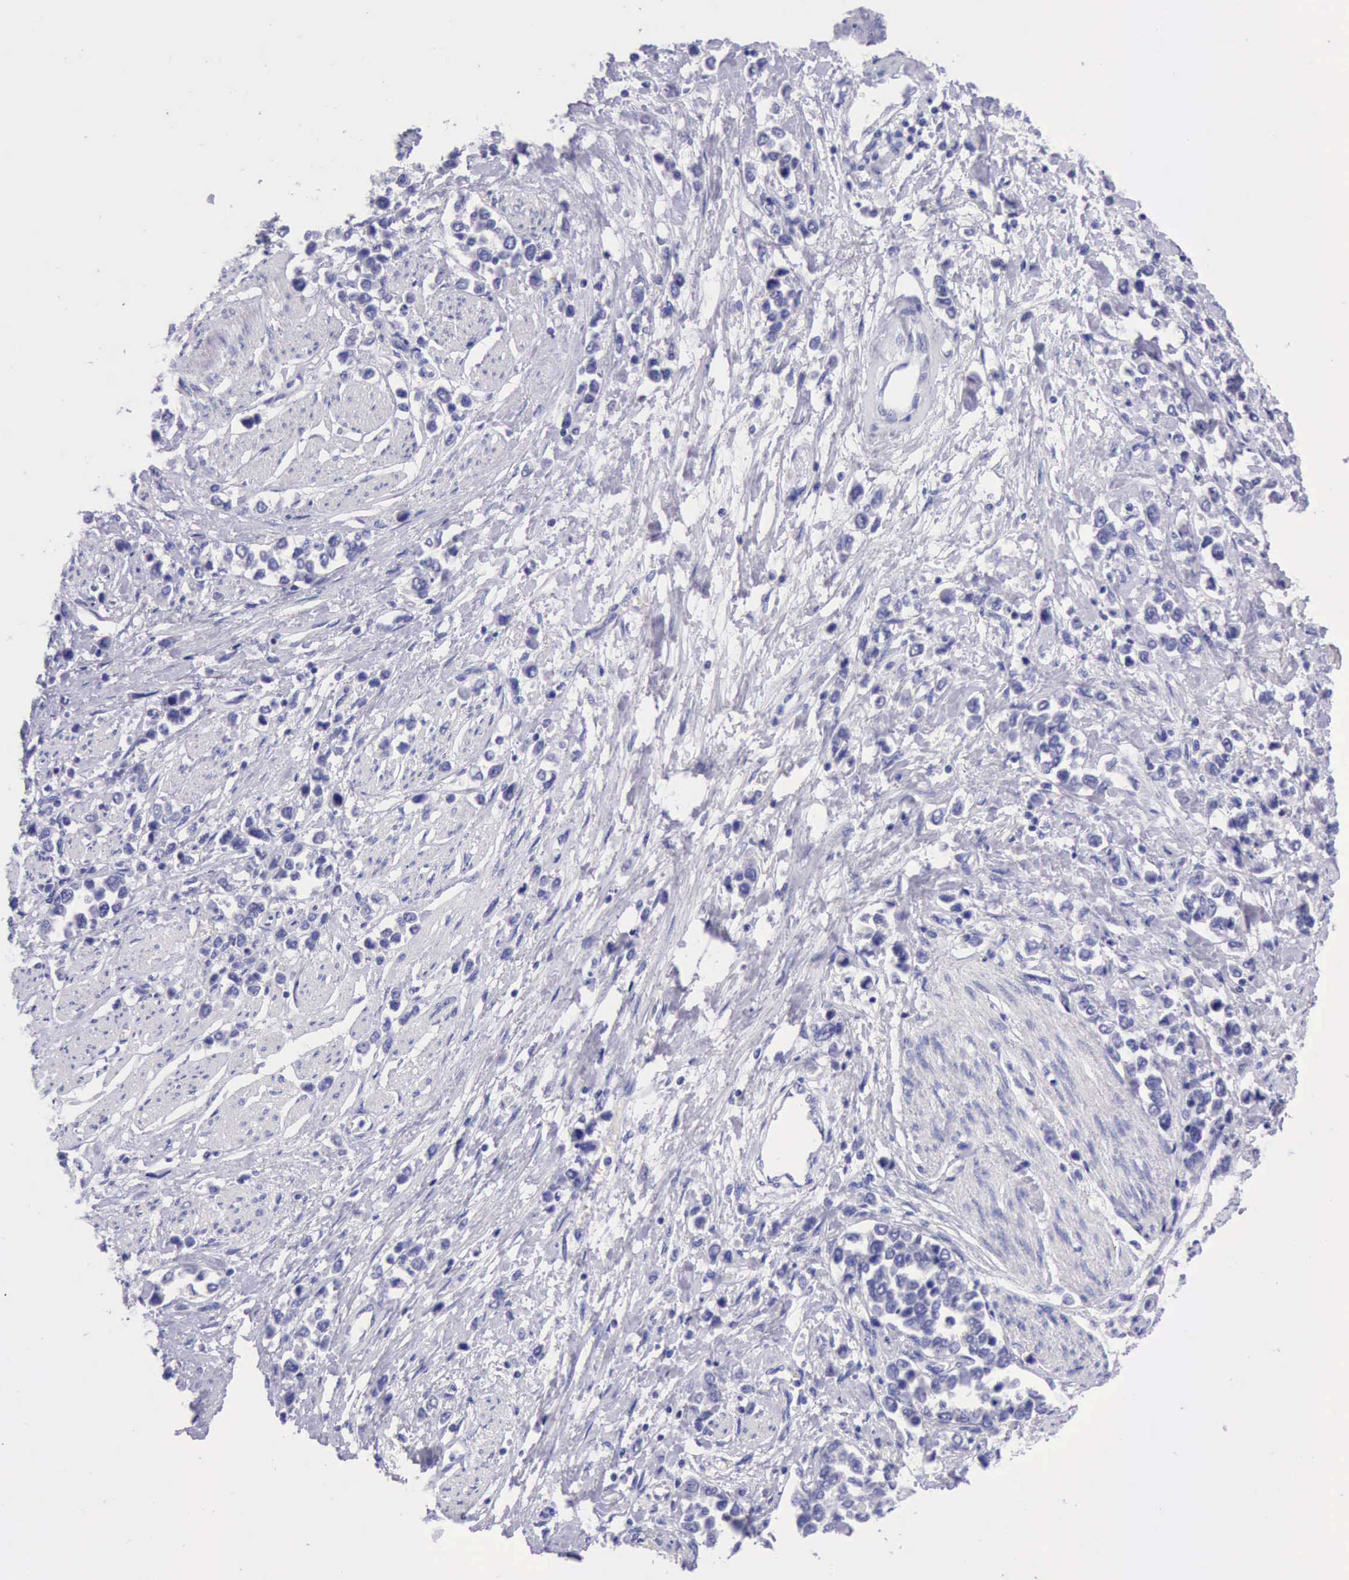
{"staining": {"intensity": "negative", "quantity": "none", "location": "none"}, "tissue": "stomach cancer", "cell_type": "Tumor cells", "image_type": "cancer", "snomed": [{"axis": "morphology", "description": "Adenocarcinoma, NOS"}, {"axis": "topography", "description": "Stomach, upper"}], "caption": "Tumor cells show no significant protein expression in adenocarcinoma (stomach). (Stains: DAB IHC with hematoxylin counter stain, Microscopy: brightfield microscopy at high magnification).", "gene": "LRFN5", "patient": {"sex": "male", "age": 76}}